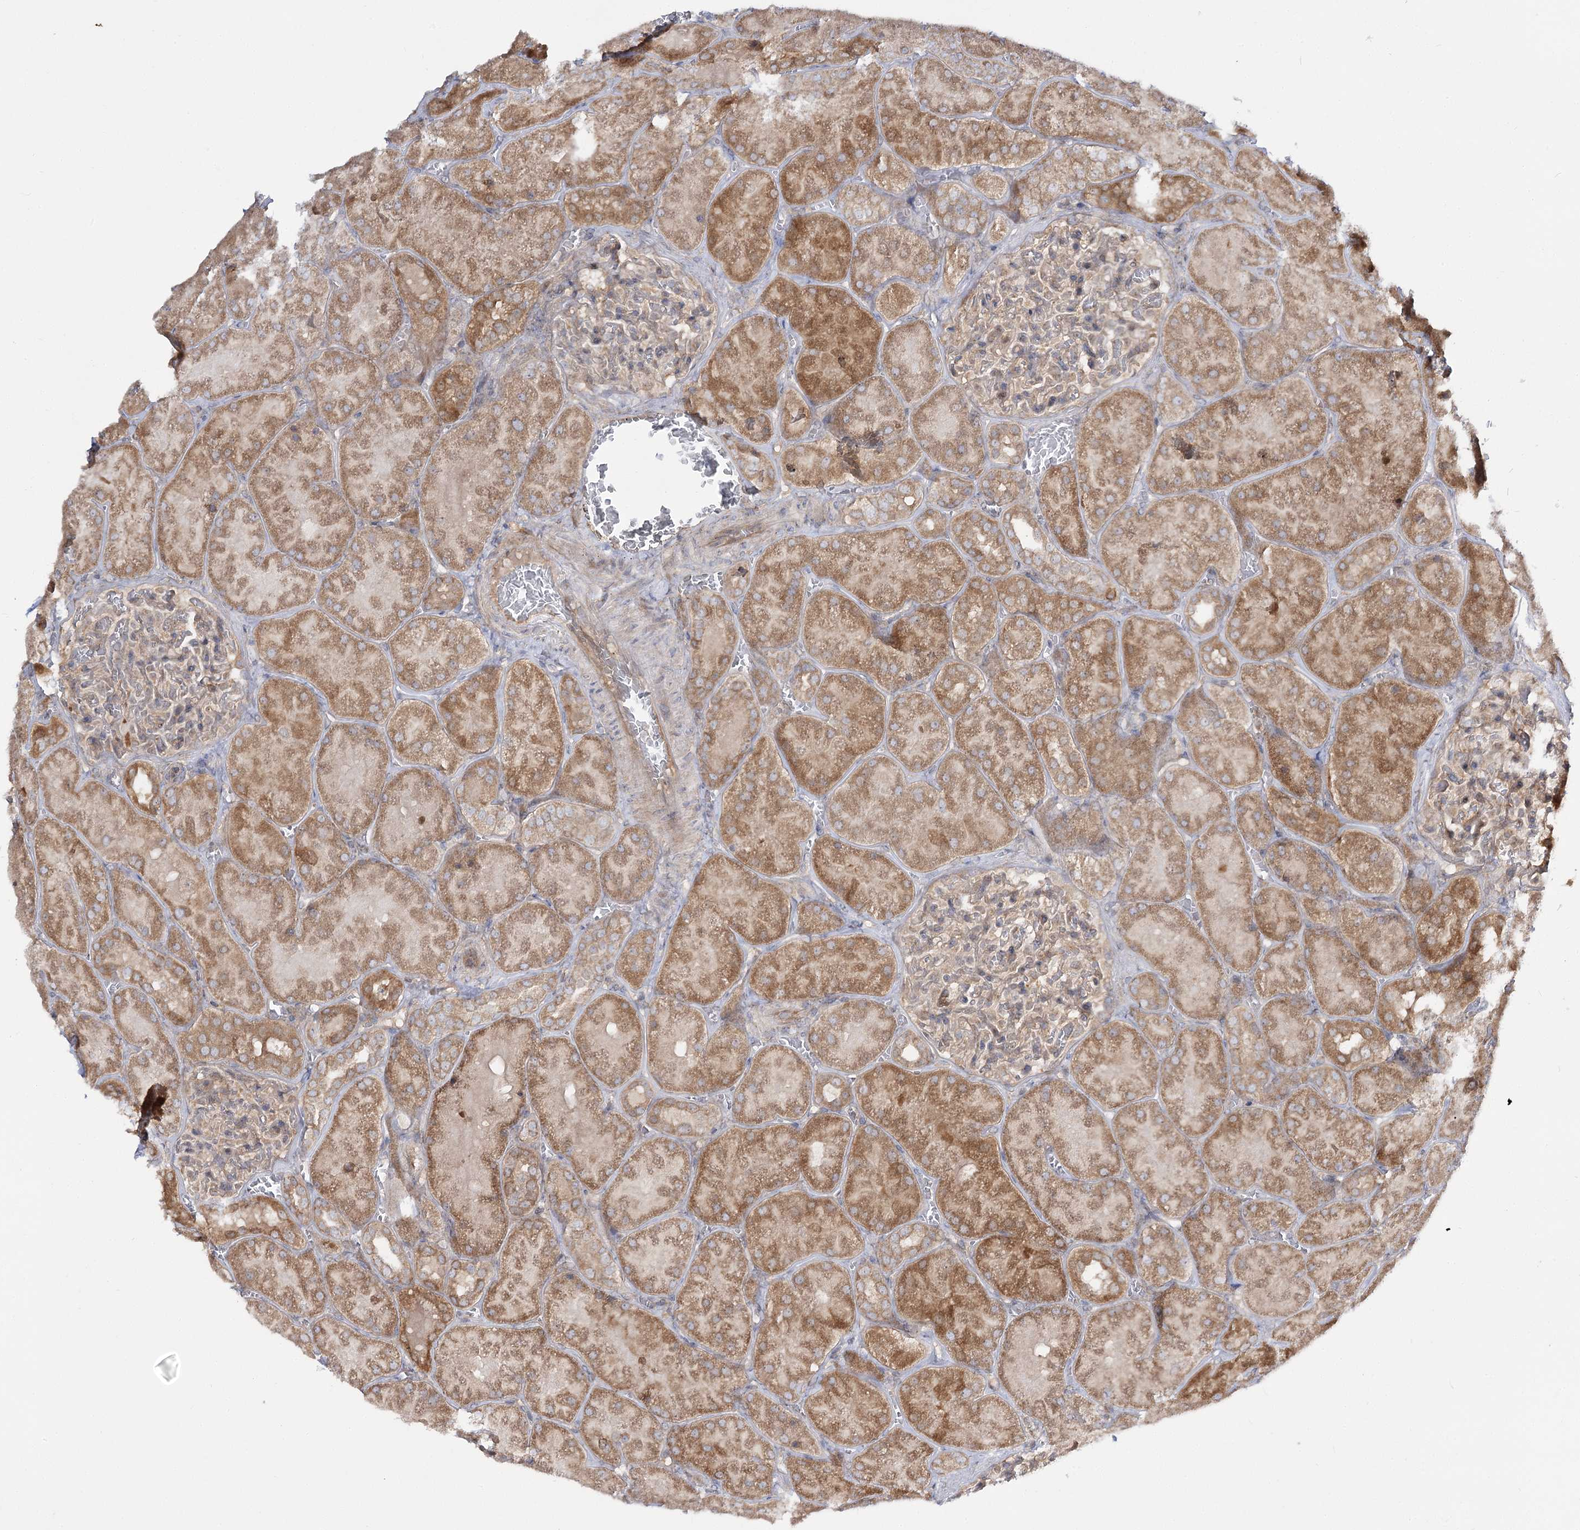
{"staining": {"intensity": "weak", "quantity": ">75%", "location": "cytoplasmic/membranous"}, "tissue": "kidney", "cell_type": "Cells in glomeruli", "image_type": "normal", "snomed": [{"axis": "morphology", "description": "Normal tissue, NOS"}, {"axis": "topography", "description": "Kidney"}], "caption": "Immunohistochemical staining of unremarkable kidney shows >75% levels of weak cytoplasmic/membranous protein expression in approximately >75% of cells in glomeruli.", "gene": "C11orf80", "patient": {"sex": "male", "age": 28}}